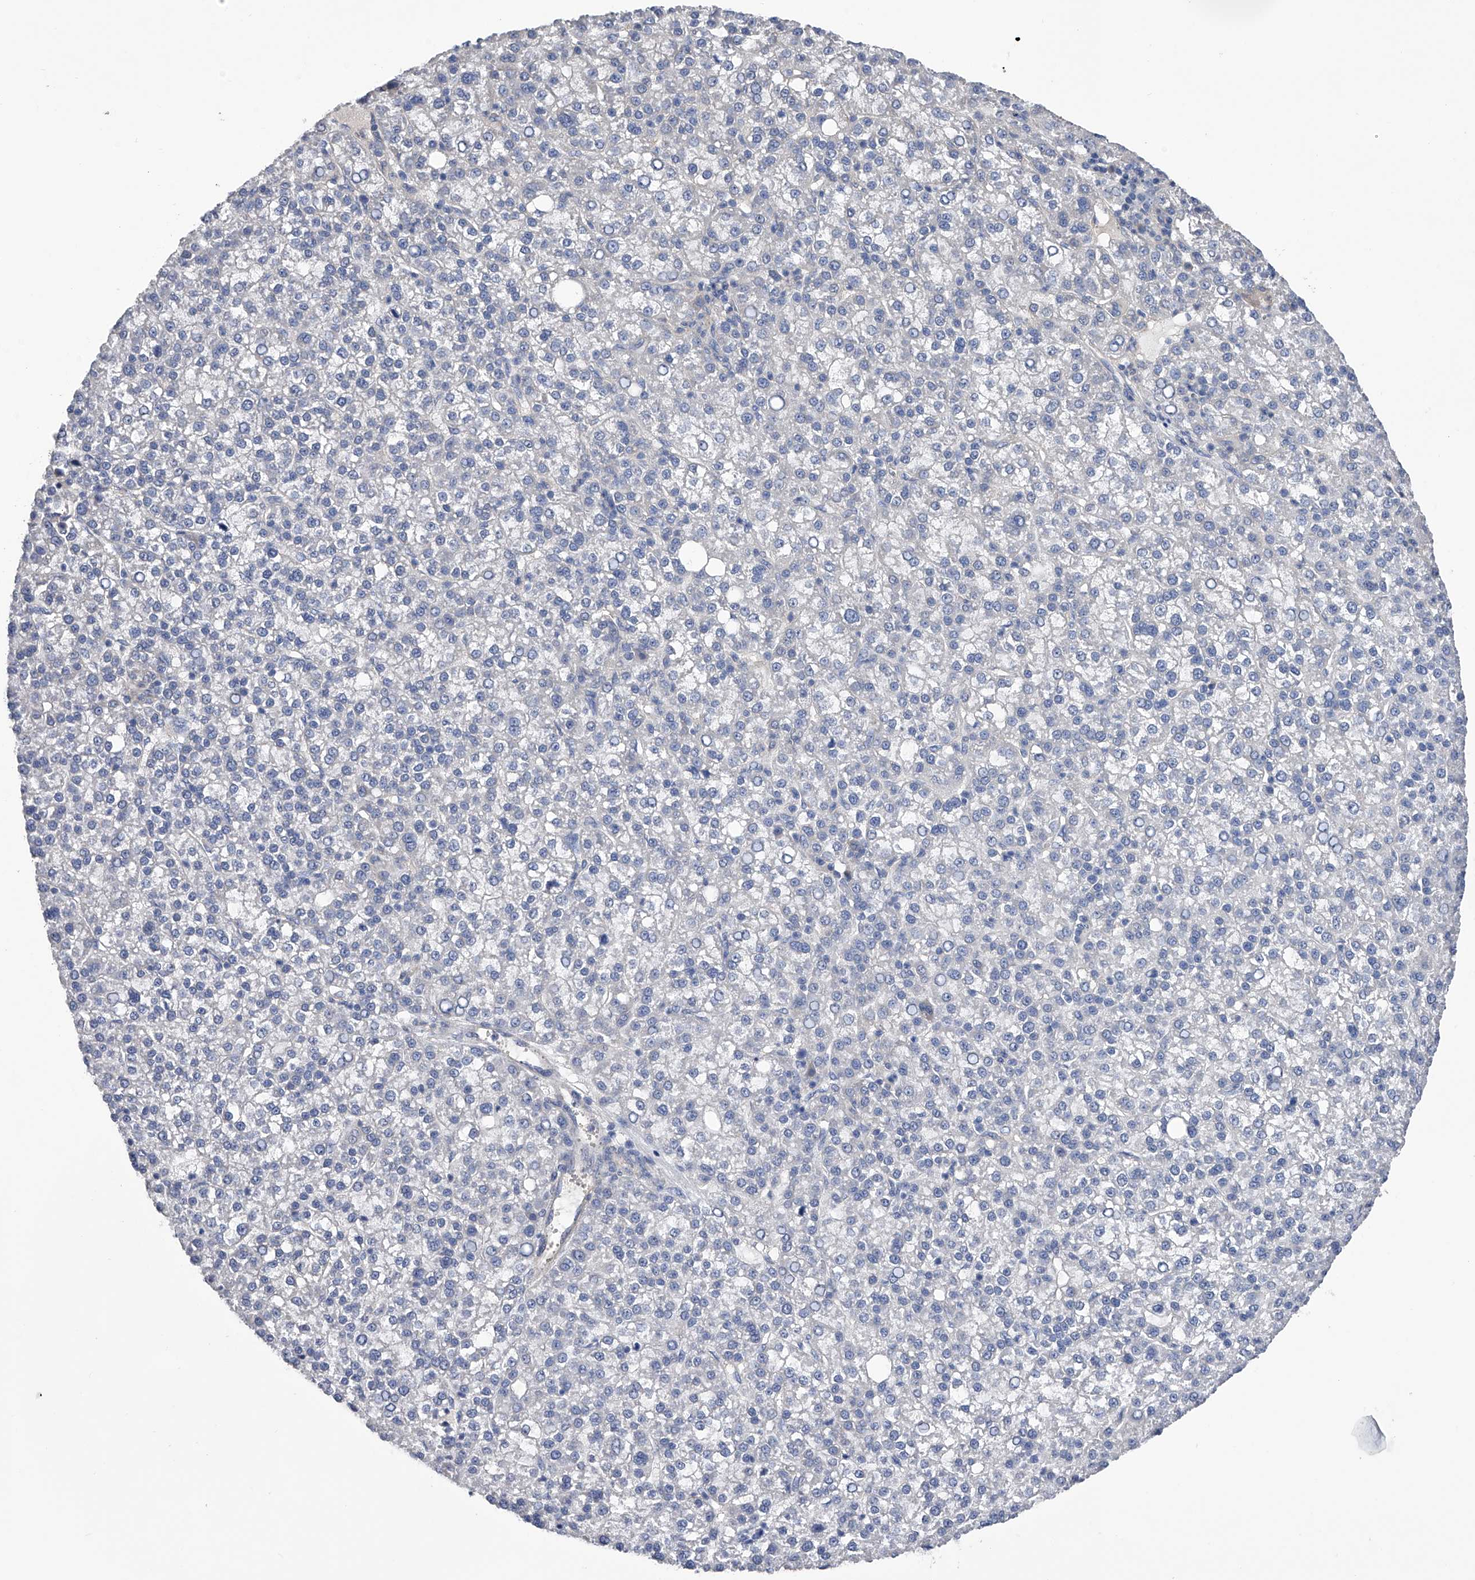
{"staining": {"intensity": "negative", "quantity": "none", "location": "none"}, "tissue": "liver cancer", "cell_type": "Tumor cells", "image_type": "cancer", "snomed": [{"axis": "morphology", "description": "Carcinoma, Hepatocellular, NOS"}, {"axis": "topography", "description": "Liver"}], "caption": "Protein analysis of liver hepatocellular carcinoma reveals no significant expression in tumor cells.", "gene": "RWDD2A", "patient": {"sex": "female", "age": 58}}